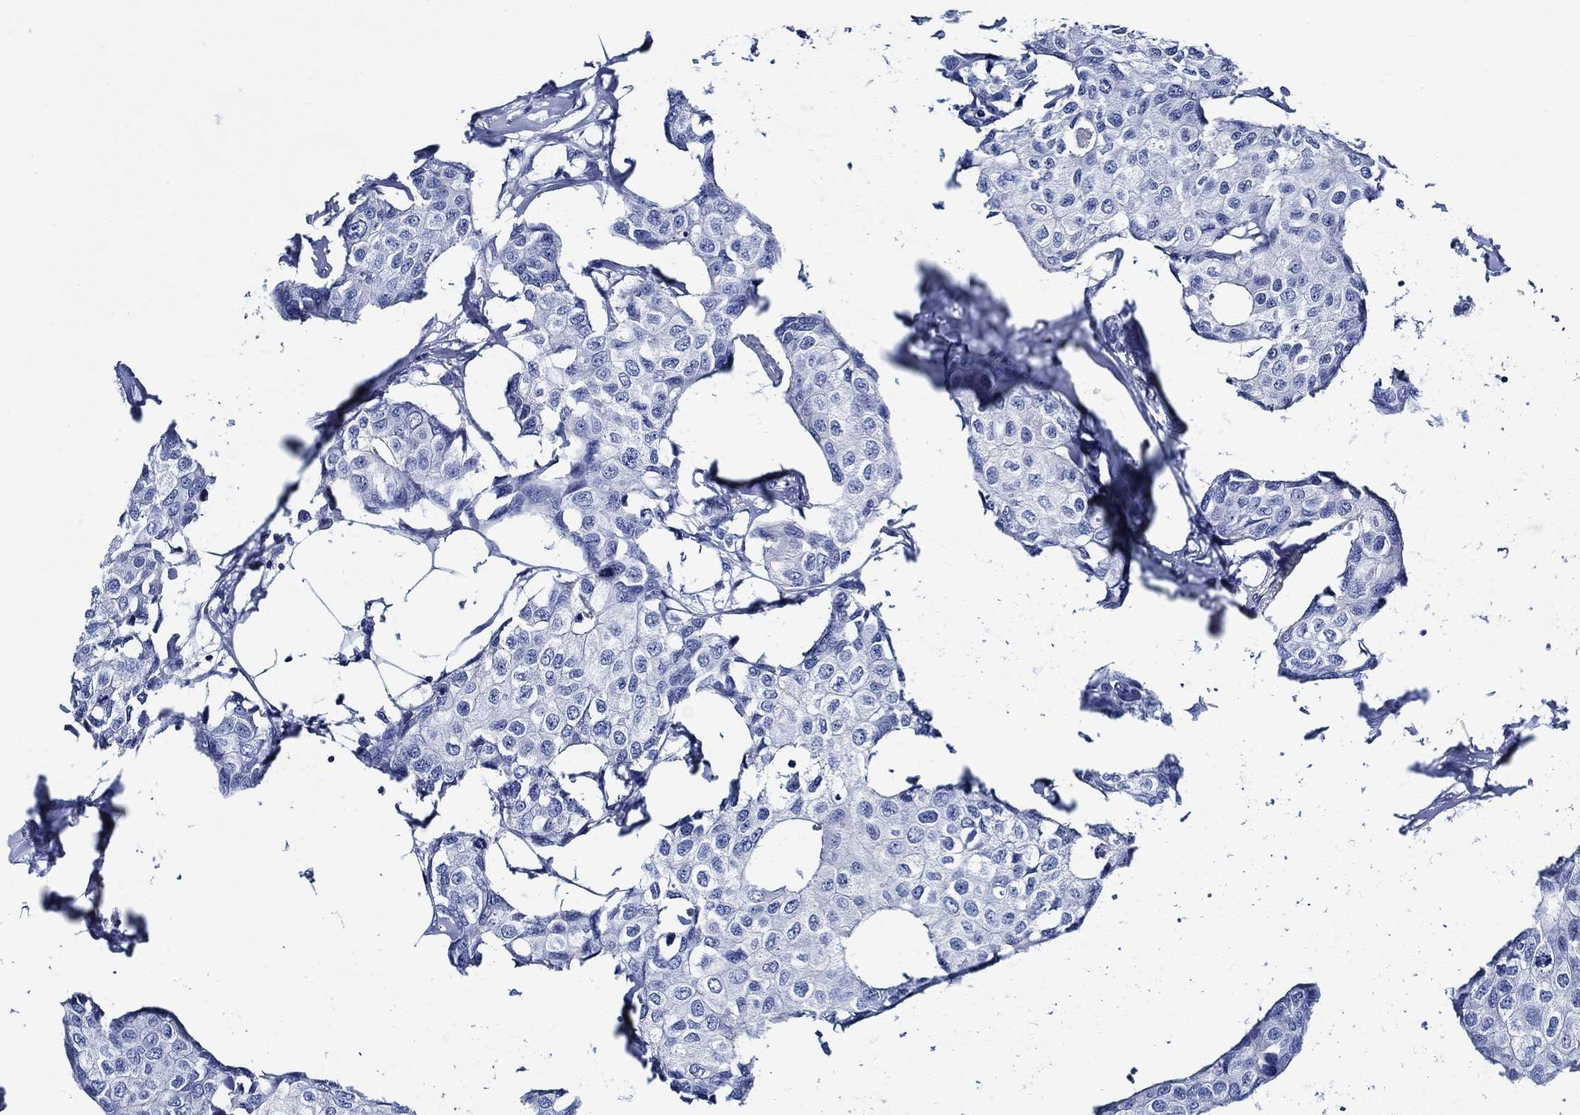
{"staining": {"intensity": "negative", "quantity": "none", "location": "none"}, "tissue": "breast cancer", "cell_type": "Tumor cells", "image_type": "cancer", "snomed": [{"axis": "morphology", "description": "Duct carcinoma"}, {"axis": "topography", "description": "Breast"}], "caption": "DAB immunohistochemical staining of breast cancer displays no significant staining in tumor cells.", "gene": "WDR62", "patient": {"sex": "female", "age": 80}}